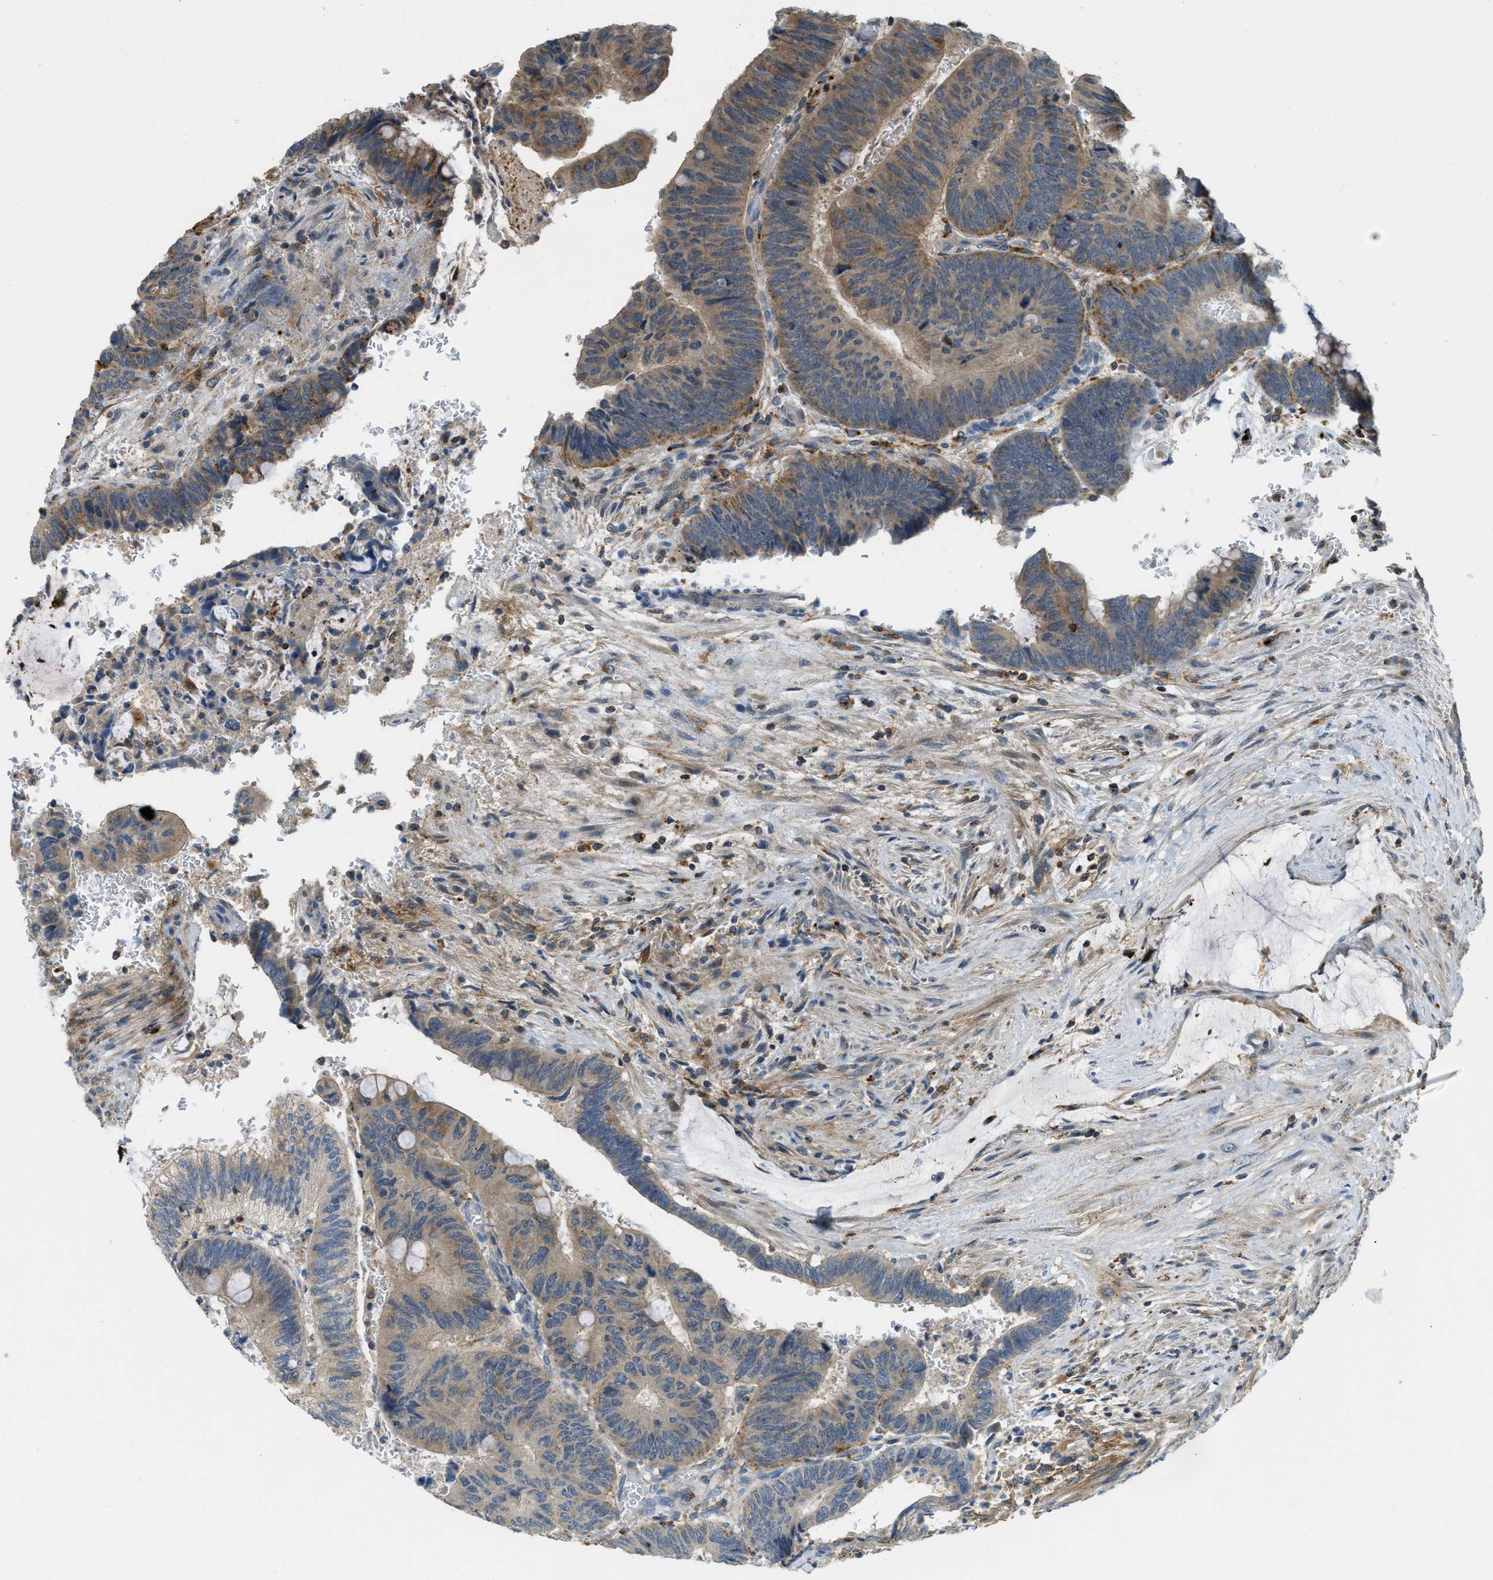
{"staining": {"intensity": "moderate", "quantity": "25%-75%", "location": "cytoplasmic/membranous"}, "tissue": "colorectal cancer", "cell_type": "Tumor cells", "image_type": "cancer", "snomed": [{"axis": "morphology", "description": "Normal tissue, NOS"}, {"axis": "morphology", "description": "Adenocarcinoma, NOS"}, {"axis": "topography", "description": "Rectum"}], "caption": "Protein expression analysis of colorectal cancer (adenocarcinoma) shows moderate cytoplasmic/membranous staining in about 25%-75% of tumor cells.", "gene": "PLBD2", "patient": {"sex": "male", "age": 92}}